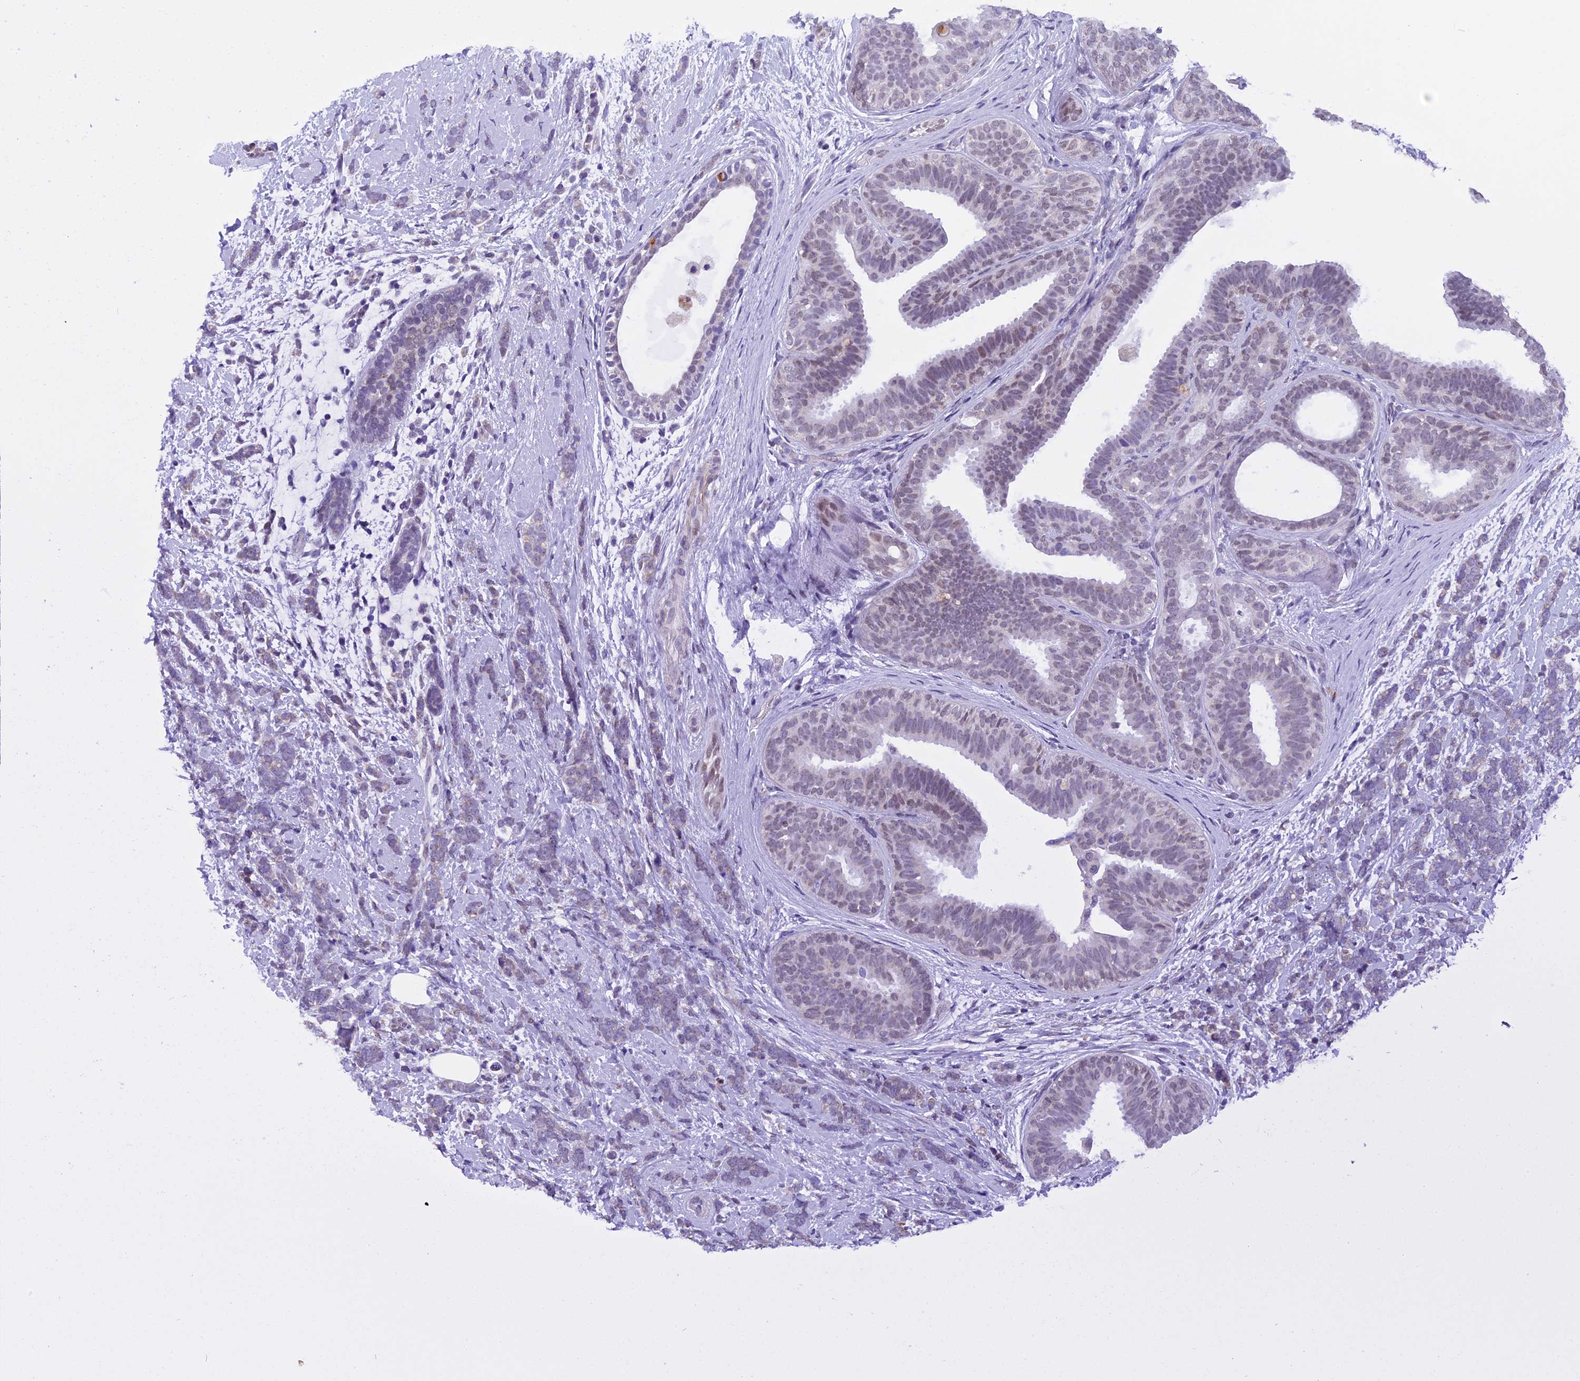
{"staining": {"intensity": "weak", "quantity": "25%-75%", "location": "cytoplasmic/membranous"}, "tissue": "breast cancer", "cell_type": "Tumor cells", "image_type": "cancer", "snomed": [{"axis": "morphology", "description": "Lobular carcinoma"}, {"axis": "topography", "description": "Breast"}], "caption": "Tumor cells exhibit weak cytoplasmic/membranous expression in approximately 25%-75% of cells in breast lobular carcinoma. The protein of interest is shown in brown color, while the nuclei are stained blue.", "gene": "ZNF317", "patient": {"sex": "female", "age": 58}}